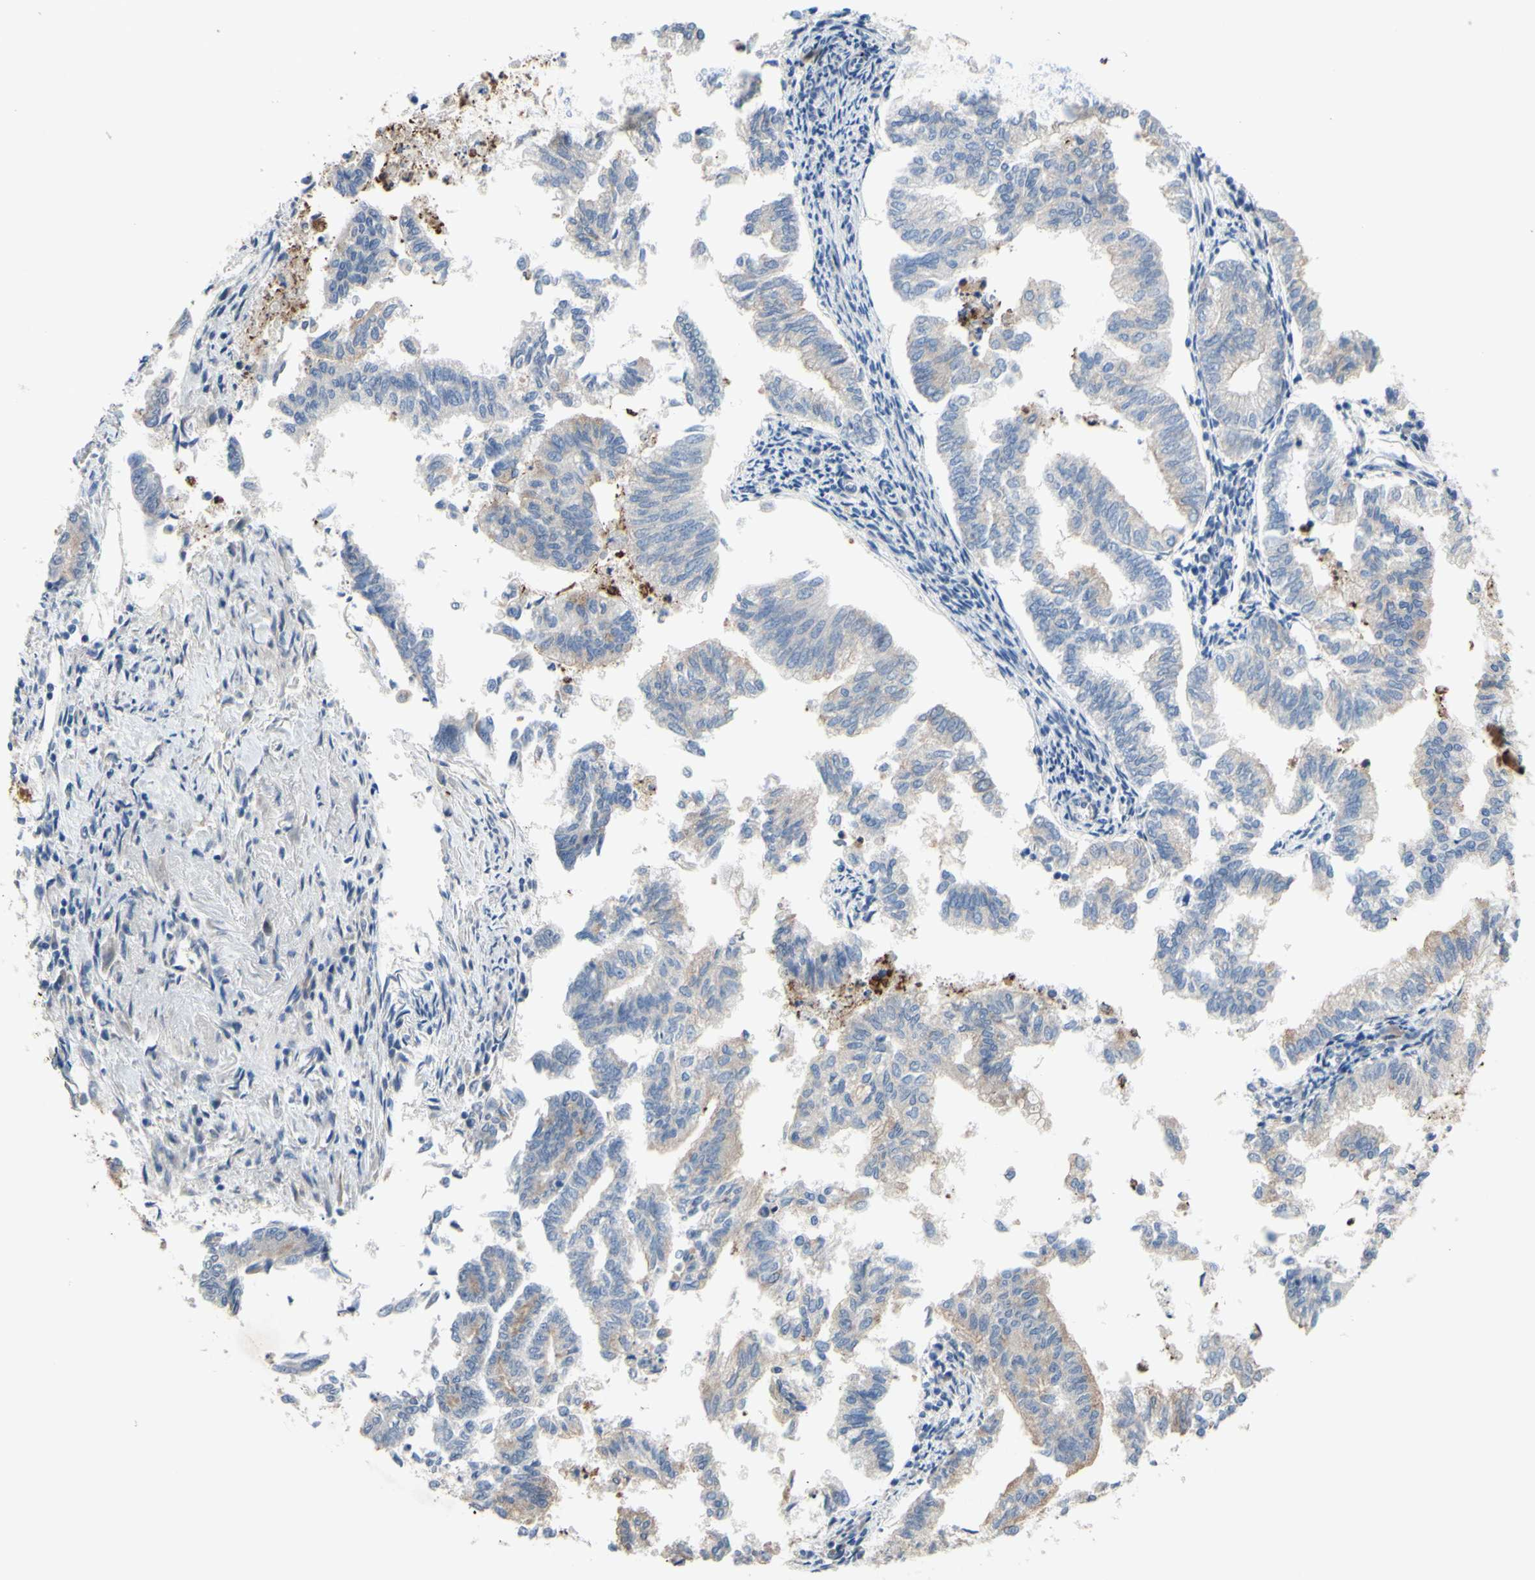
{"staining": {"intensity": "weak", "quantity": ">75%", "location": "cytoplasmic/membranous"}, "tissue": "endometrial cancer", "cell_type": "Tumor cells", "image_type": "cancer", "snomed": [{"axis": "morphology", "description": "Necrosis, NOS"}, {"axis": "morphology", "description": "Adenocarcinoma, NOS"}, {"axis": "topography", "description": "Endometrium"}], "caption": "About >75% of tumor cells in adenocarcinoma (endometrial) display weak cytoplasmic/membranous protein positivity as visualized by brown immunohistochemical staining.", "gene": "GRAMD2B", "patient": {"sex": "female", "age": 79}}